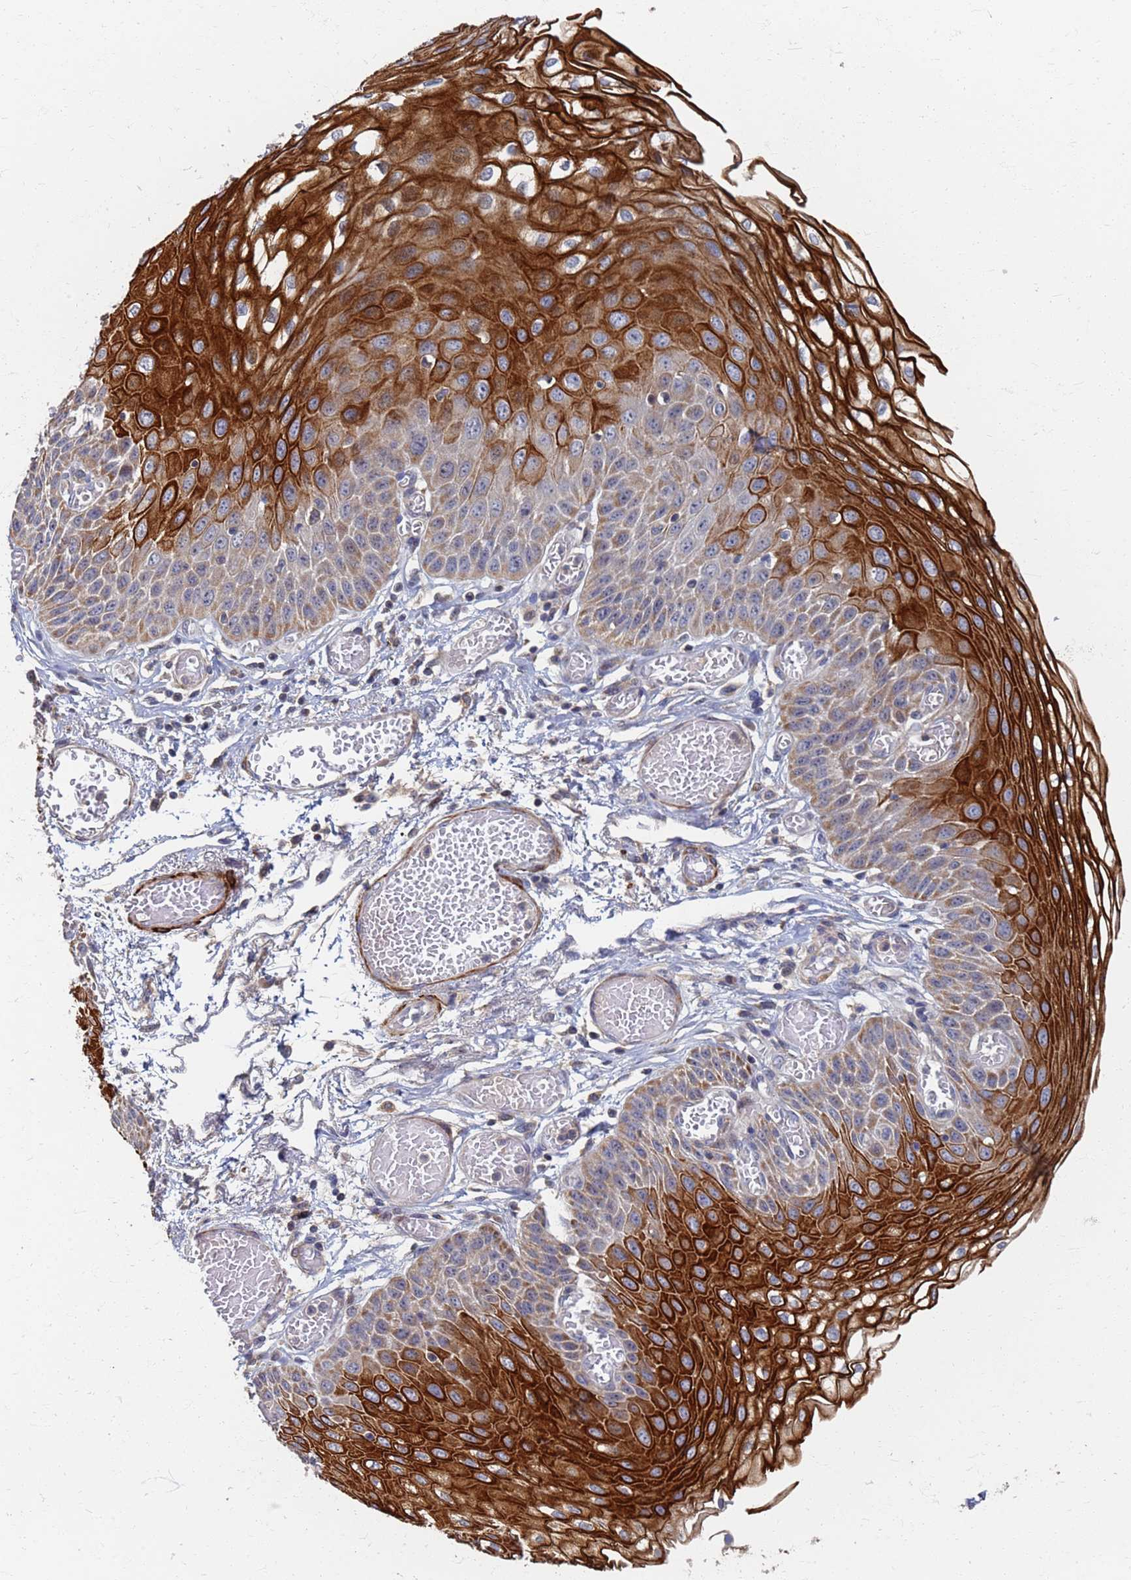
{"staining": {"intensity": "strong", "quantity": "25%-75%", "location": "cytoplasmic/membranous"}, "tissue": "esophagus", "cell_type": "Squamous epithelial cells", "image_type": "normal", "snomed": [{"axis": "morphology", "description": "Normal tissue, NOS"}, {"axis": "topography", "description": "Esophagus"}], "caption": "Esophagus stained with DAB (3,3'-diaminobenzidine) IHC exhibits high levels of strong cytoplasmic/membranous staining in approximately 25%-75% of squamous epithelial cells.", "gene": "ATPAF1", "patient": {"sex": "male", "age": 81}}